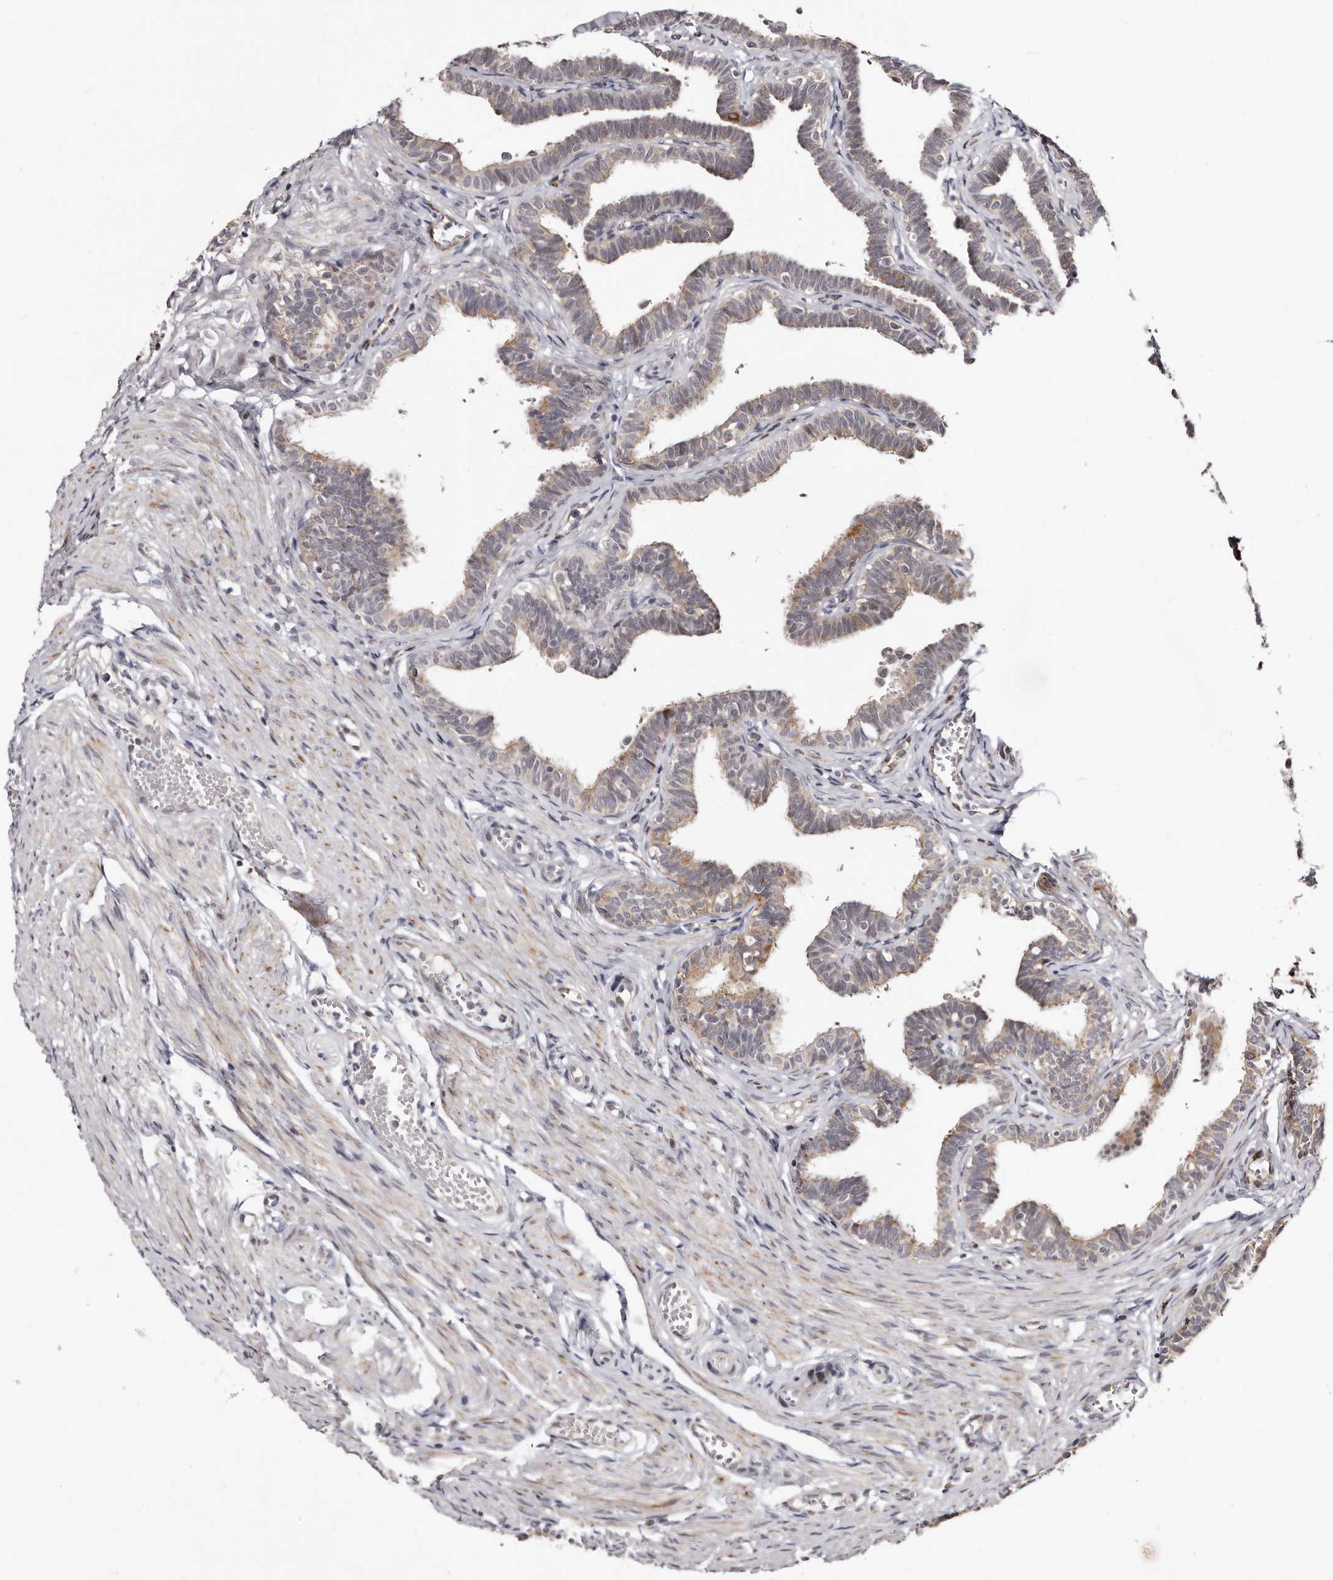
{"staining": {"intensity": "moderate", "quantity": "25%-75%", "location": "cytoplasmic/membranous"}, "tissue": "fallopian tube", "cell_type": "Glandular cells", "image_type": "normal", "snomed": [{"axis": "morphology", "description": "Normal tissue, NOS"}, {"axis": "topography", "description": "Fallopian tube"}, {"axis": "topography", "description": "Ovary"}], "caption": "Fallopian tube stained with immunohistochemistry (IHC) demonstrates moderate cytoplasmic/membranous positivity in approximately 25%-75% of glandular cells.", "gene": "PHF20L1", "patient": {"sex": "female", "age": 23}}